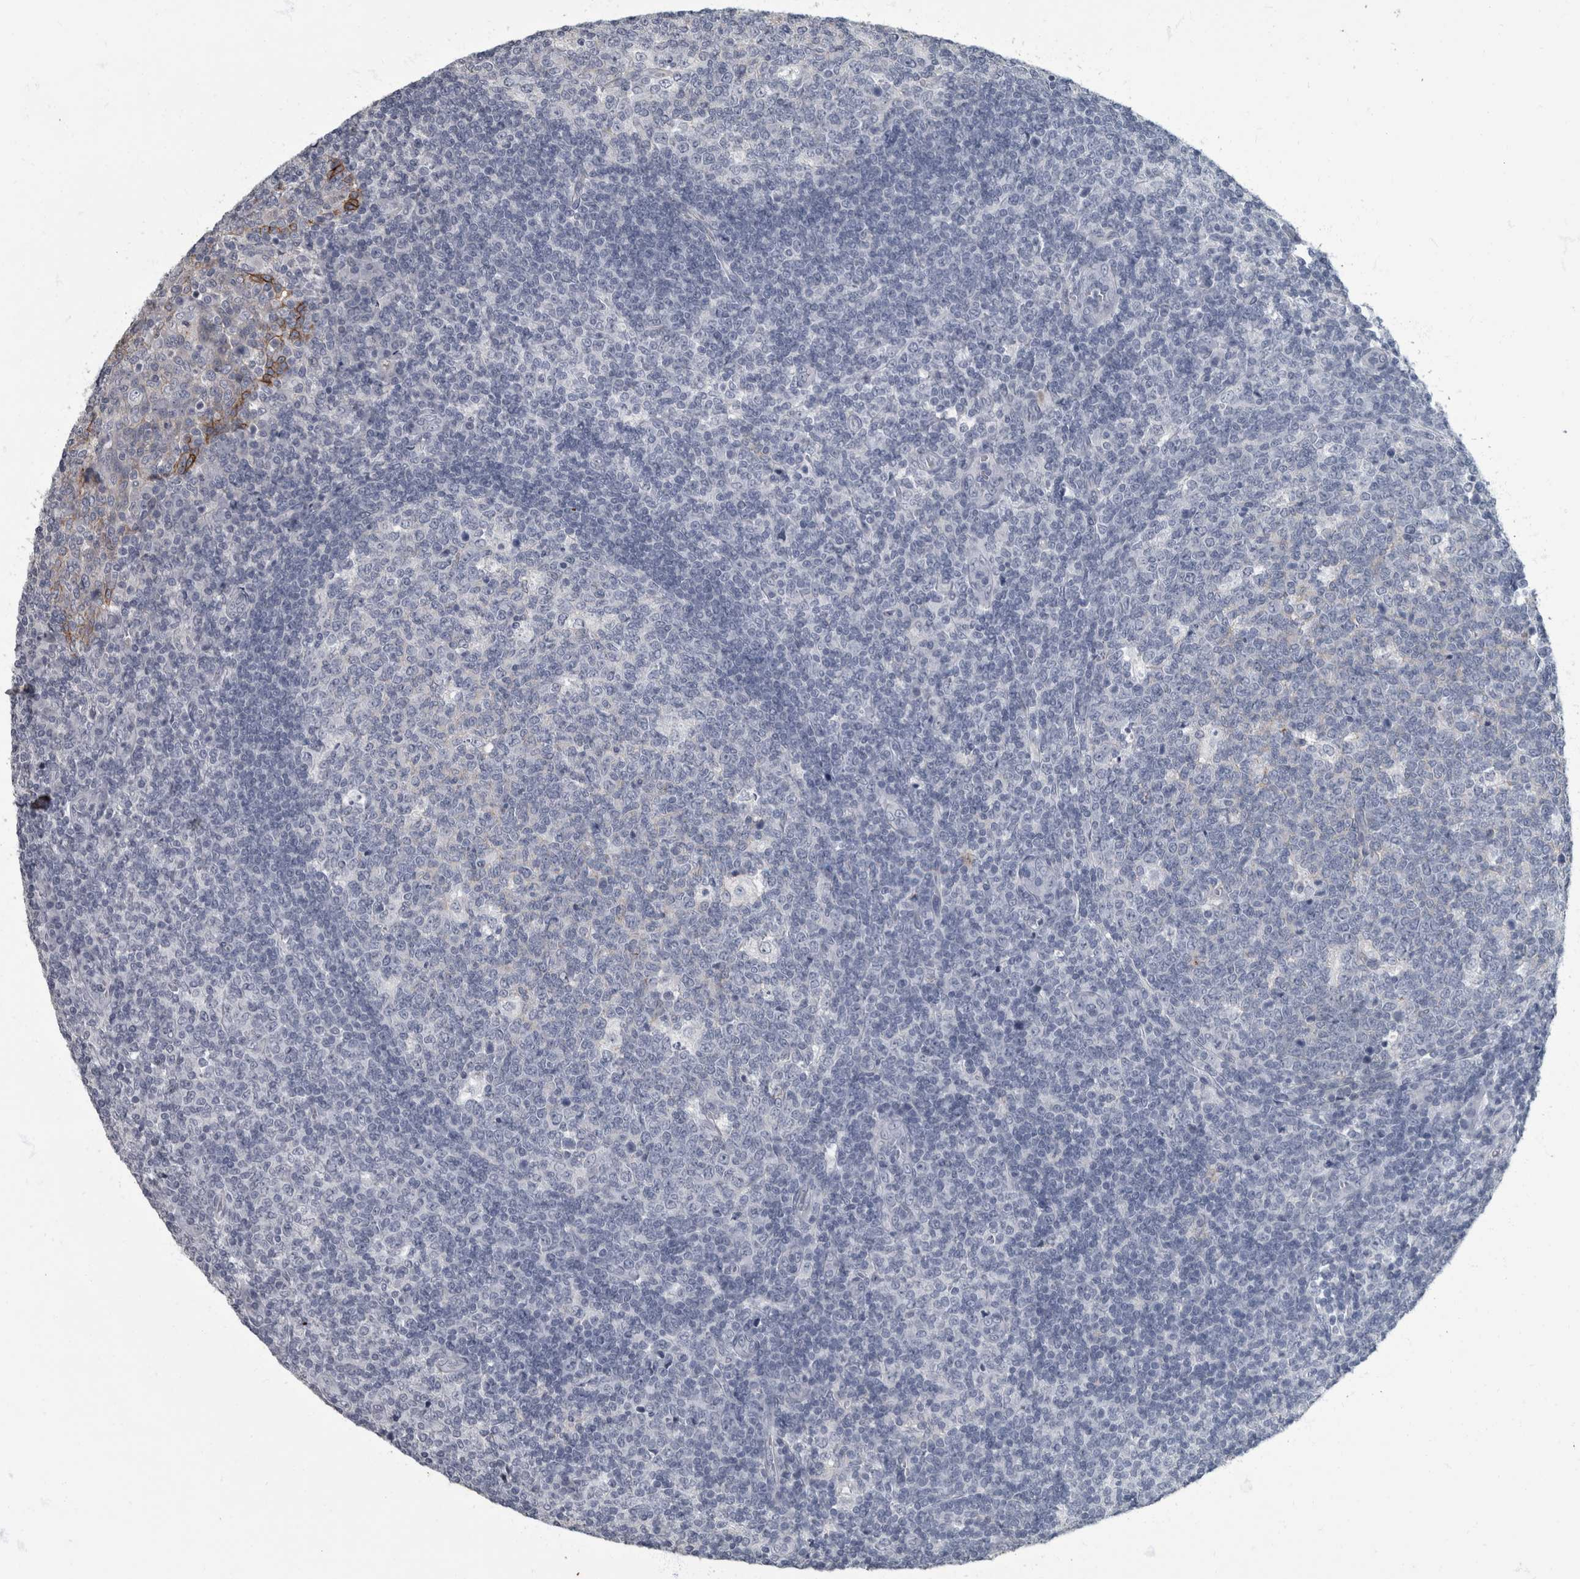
{"staining": {"intensity": "negative", "quantity": "none", "location": "none"}, "tissue": "tonsil", "cell_type": "Germinal center cells", "image_type": "normal", "snomed": [{"axis": "morphology", "description": "Normal tissue, NOS"}, {"axis": "topography", "description": "Tonsil"}], "caption": "There is no significant expression in germinal center cells of tonsil. The staining was performed using DAB (3,3'-diaminobenzidine) to visualize the protein expression in brown, while the nuclei were stained in blue with hematoxylin (Magnification: 20x).", "gene": "DSG2", "patient": {"sex": "female", "age": 19}}